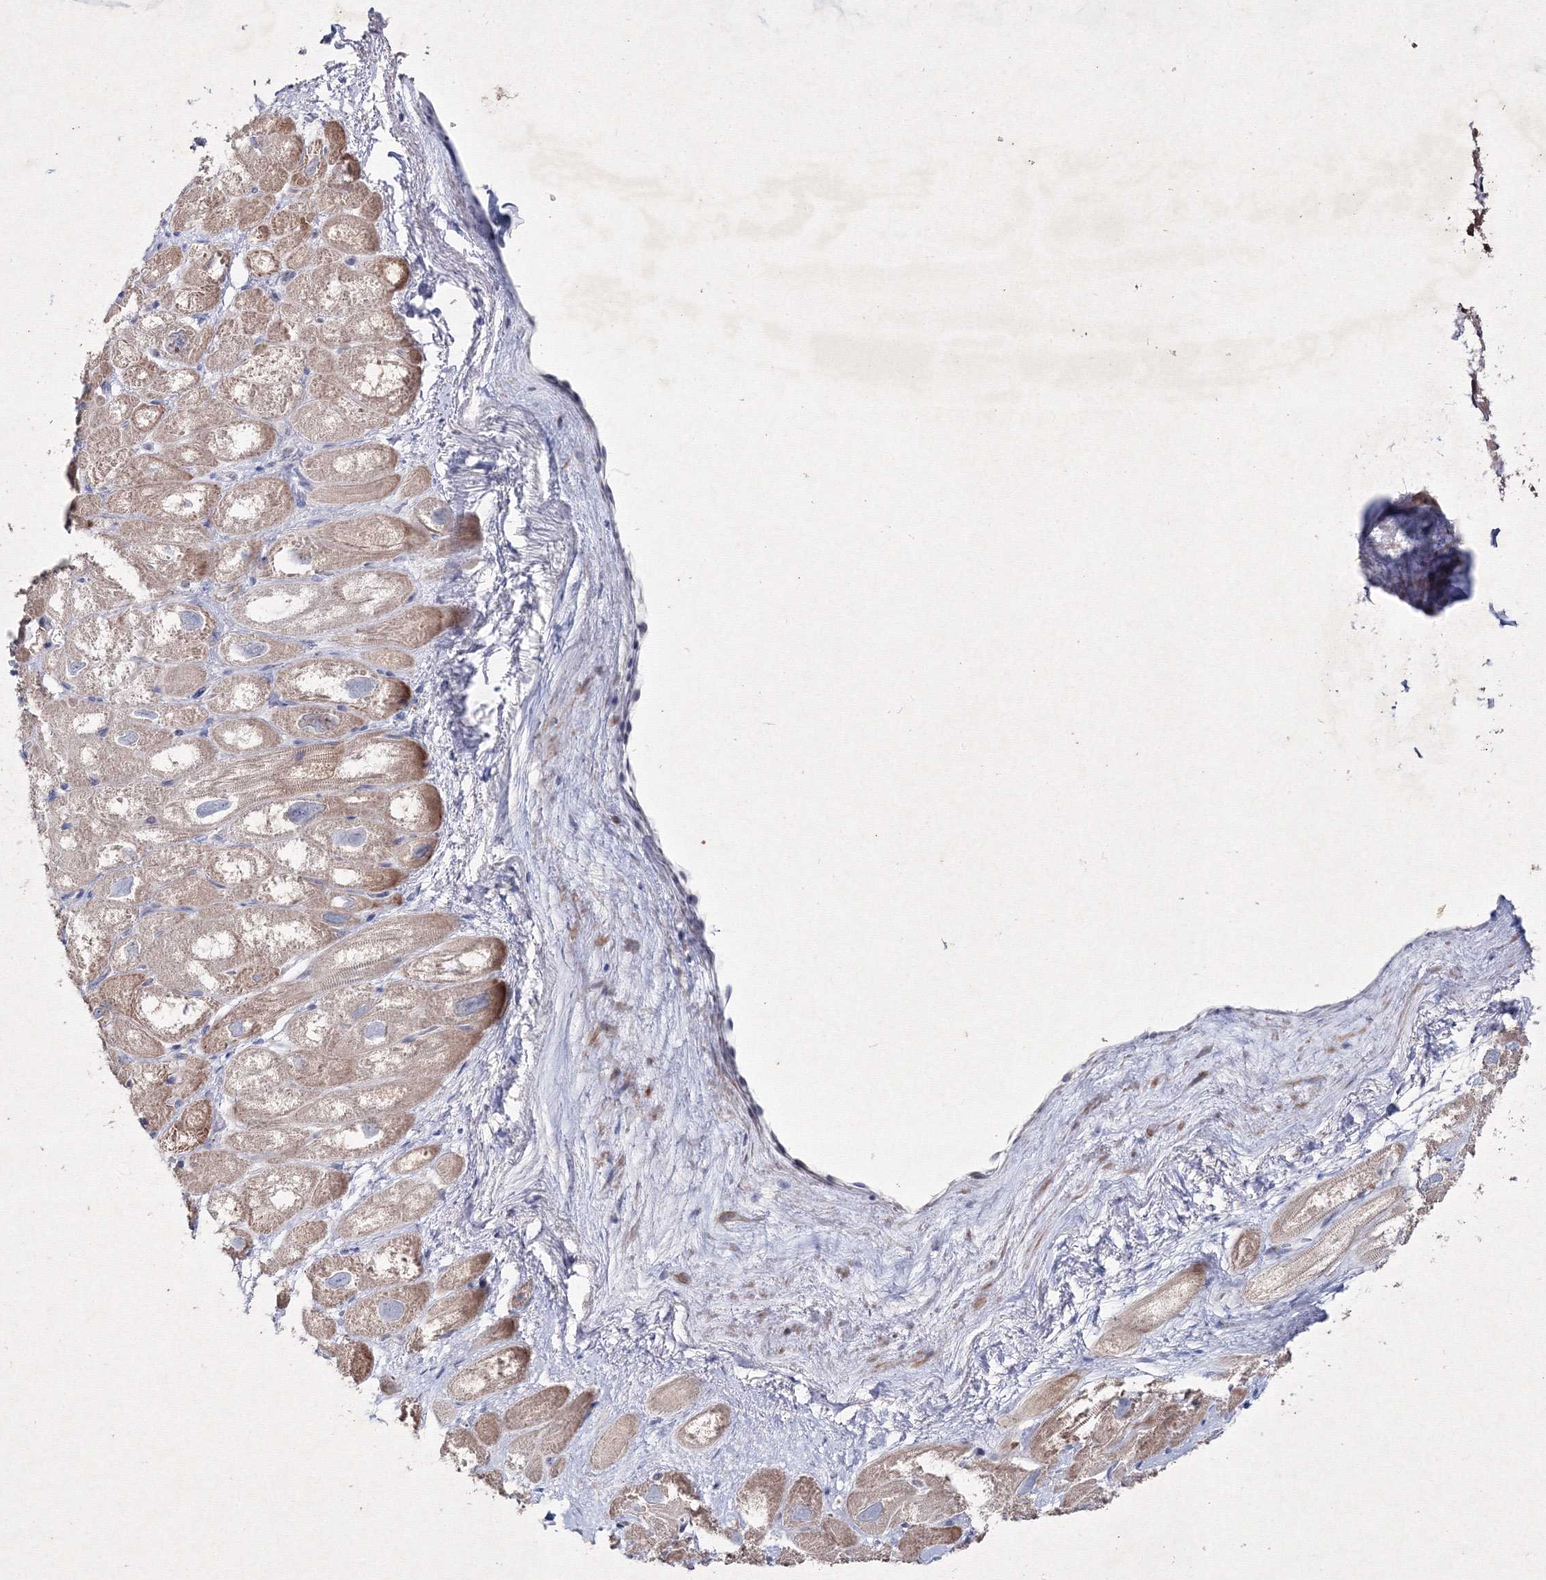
{"staining": {"intensity": "moderate", "quantity": "25%-75%", "location": "cytoplasmic/membranous"}, "tissue": "heart muscle", "cell_type": "Cardiomyocytes", "image_type": "normal", "snomed": [{"axis": "morphology", "description": "Normal tissue, NOS"}, {"axis": "topography", "description": "Heart"}], "caption": "Immunohistochemical staining of unremarkable heart muscle exhibits 25%-75% levels of moderate cytoplasmic/membranous protein positivity in about 25%-75% of cardiomyocytes. (DAB (3,3'-diaminobenzidine) IHC, brown staining for protein, blue staining for nuclei).", "gene": "SMIM29", "patient": {"sex": "male", "age": 50}}